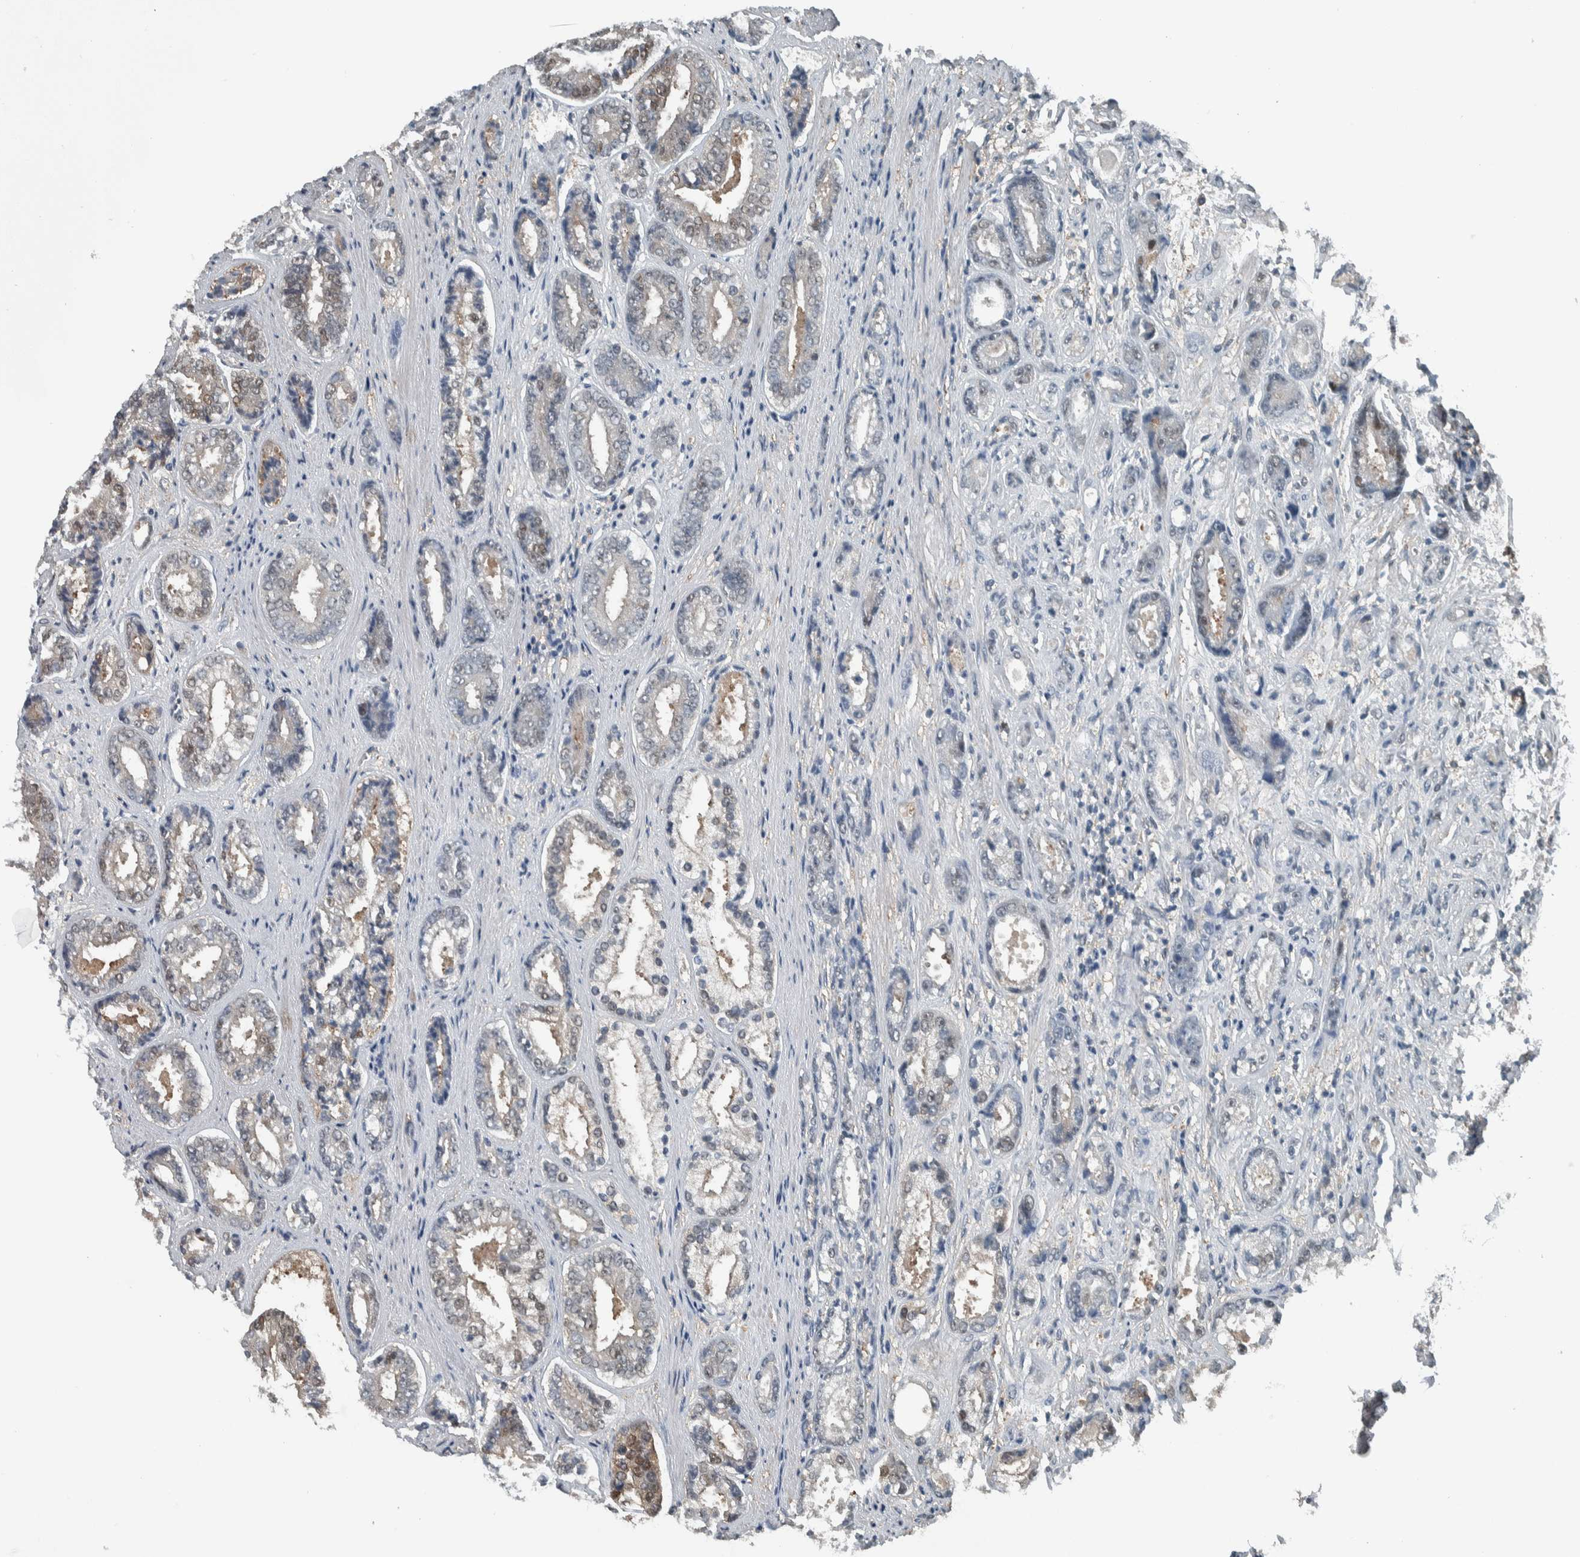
{"staining": {"intensity": "moderate", "quantity": "<25%", "location": "cytoplasmic/membranous,nuclear"}, "tissue": "prostate cancer", "cell_type": "Tumor cells", "image_type": "cancer", "snomed": [{"axis": "morphology", "description": "Adenocarcinoma, High grade"}, {"axis": "topography", "description": "Prostate"}], "caption": "Human prostate adenocarcinoma (high-grade) stained for a protein (brown) demonstrates moderate cytoplasmic/membranous and nuclear positive positivity in approximately <25% of tumor cells.", "gene": "ALAD", "patient": {"sex": "male", "age": 61}}